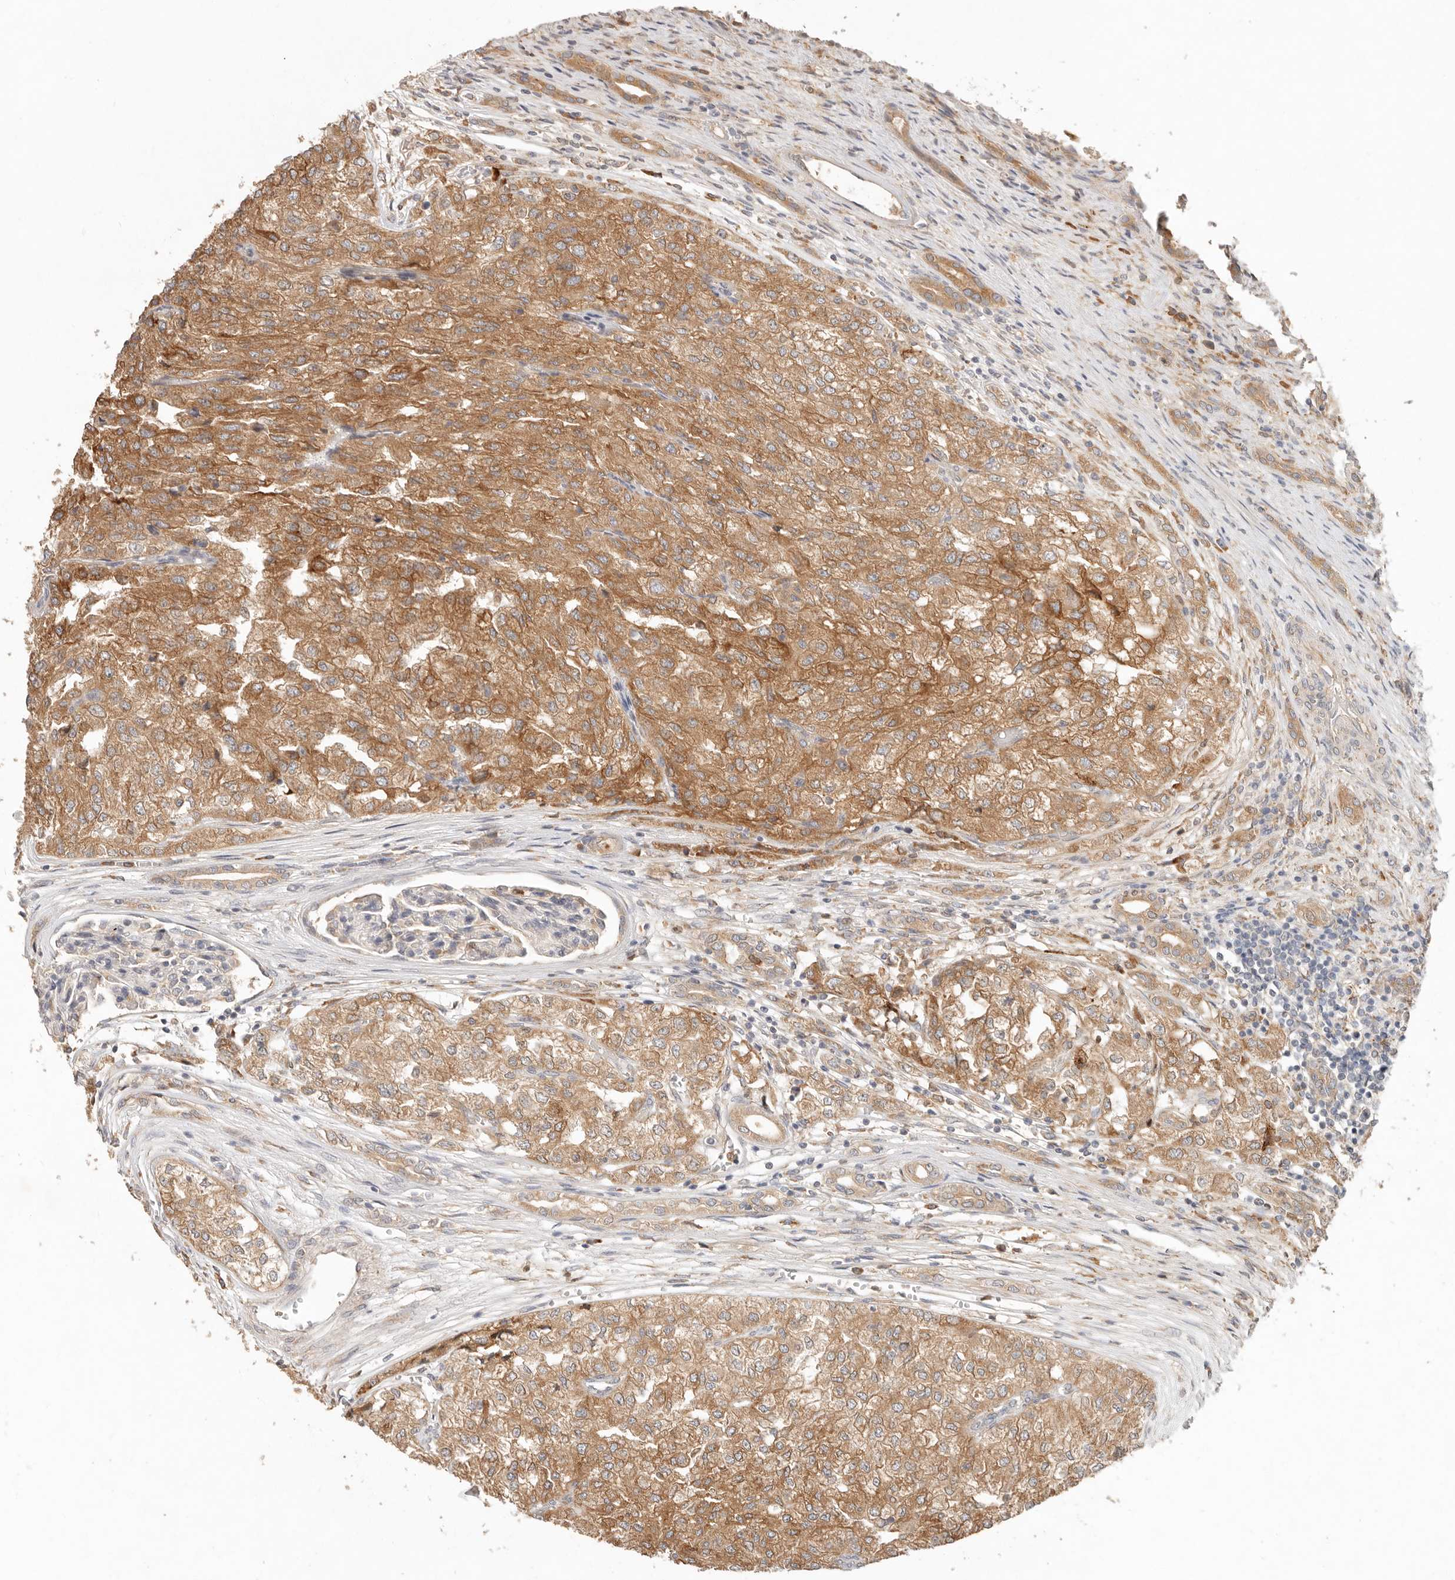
{"staining": {"intensity": "moderate", "quantity": ">75%", "location": "cytoplasmic/membranous"}, "tissue": "renal cancer", "cell_type": "Tumor cells", "image_type": "cancer", "snomed": [{"axis": "morphology", "description": "Adenocarcinoma, NOS"}, {"axis": "topography", "description": "Kidney"}], "caption": "Immunohistochemical staining of human renal adenocarcinoma displays medium levels of moderate cytoplasmic/membranous protein expression in about >75% of tumor cells.", "gene": "ARHGEF10L", "patient": {"sex": "female", "age": 54}}